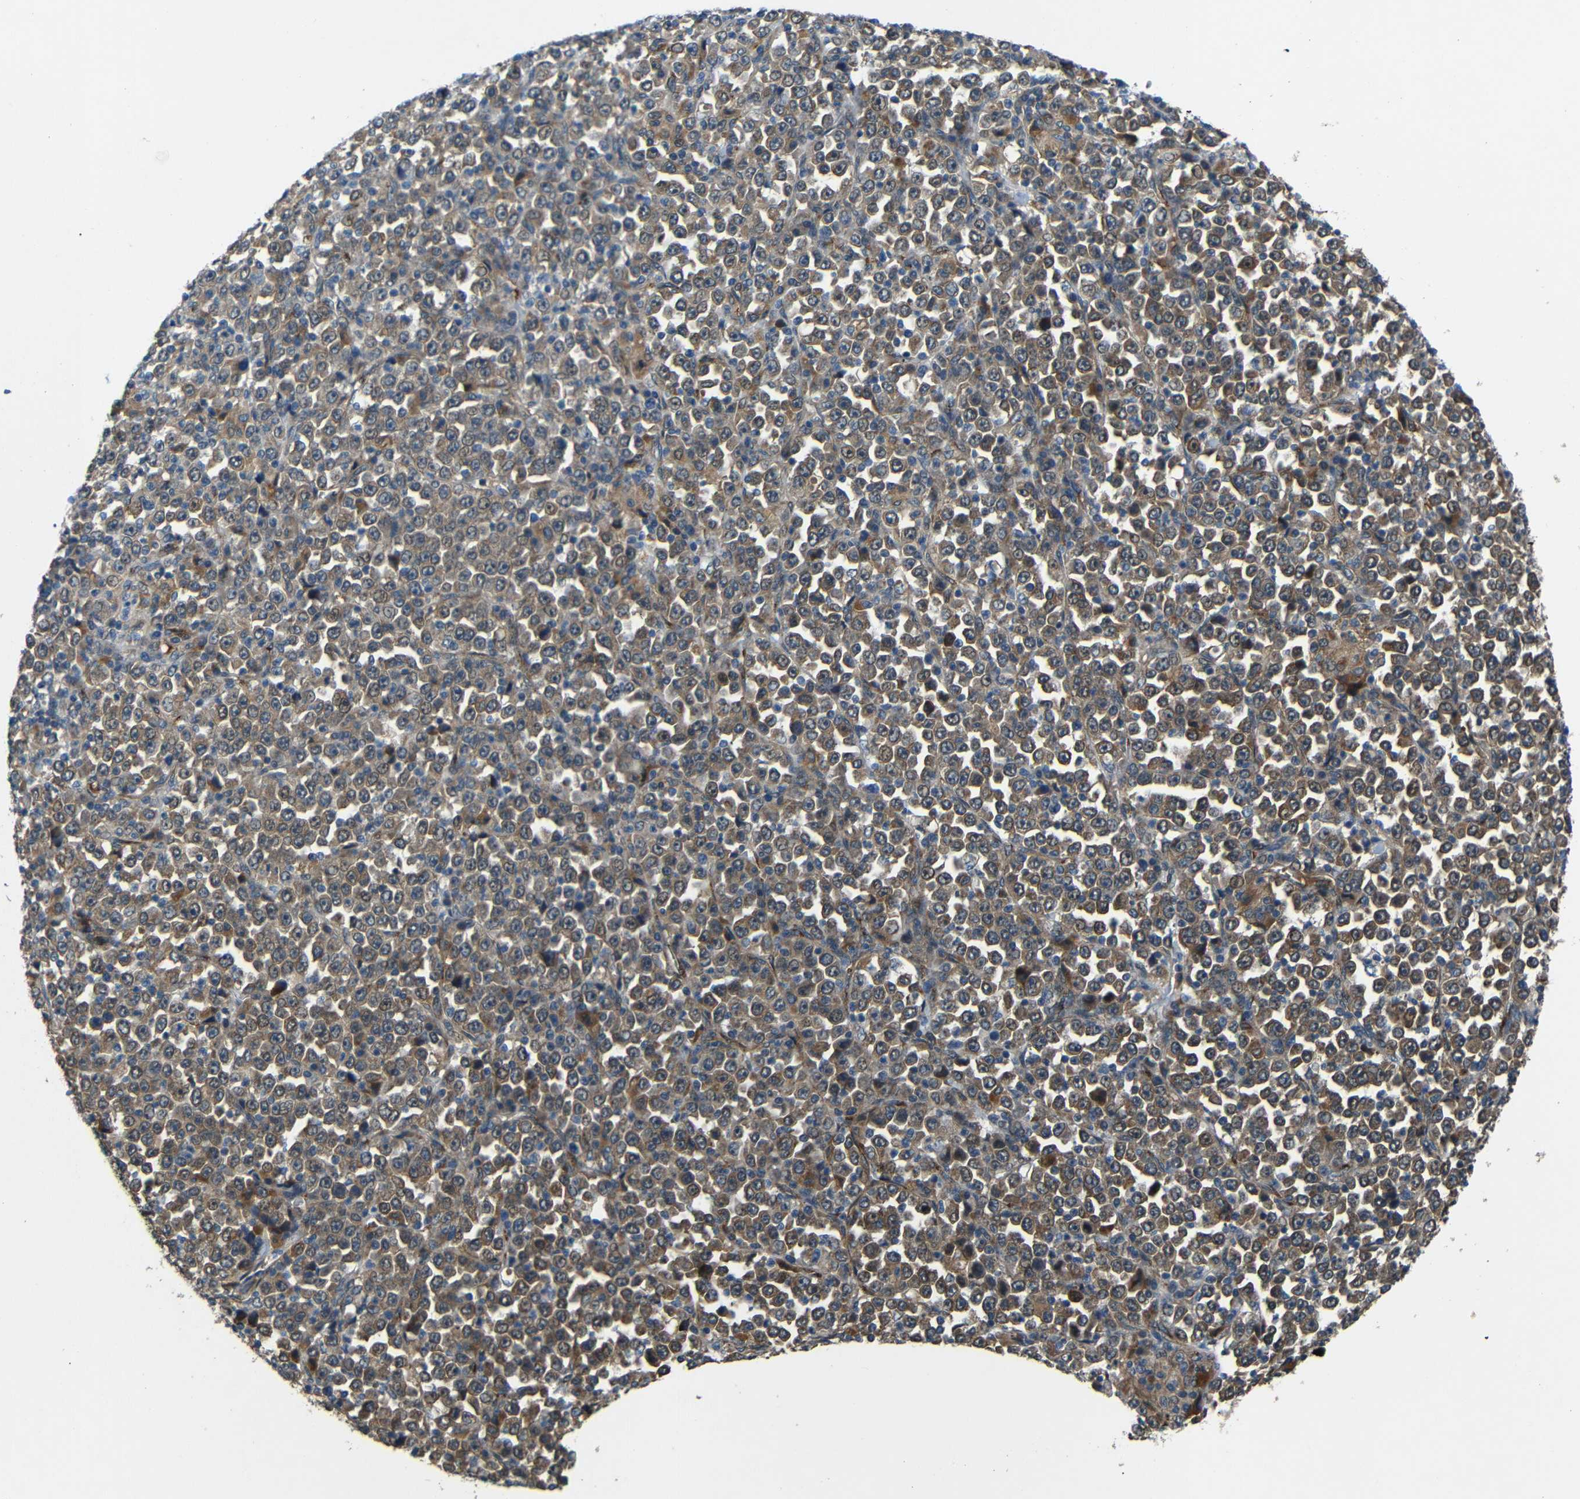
{"staining": {"intensity": "moderate", "quantity": ">75%", "location": "cytoplasmic/membranous"}, "tissue": "stomach cancer", "cell_type": "Tumor cells", "image_type": "cancer", "snomed": [{"axis": "morphology", "description": "Normal tissue, NOS"}, {"axis": "morphology", "description": "Adenocarcinoma, NOS"}, {"axis": "topography", "description": "Stomach, upper"}, {"axis": "topography", "description": "Stomach"}], "caption": "Stomach adenocarcinoma tissue displays moderate cytoplasmic/membranous expression in approximately >75% of tumor cells (Stains: DAB in brown, nuclei in blue, Microscopy: brightfield microscopy at high magnification).", "gene": "ATP7A", "patient": {"sex": "male", "age": 59}}